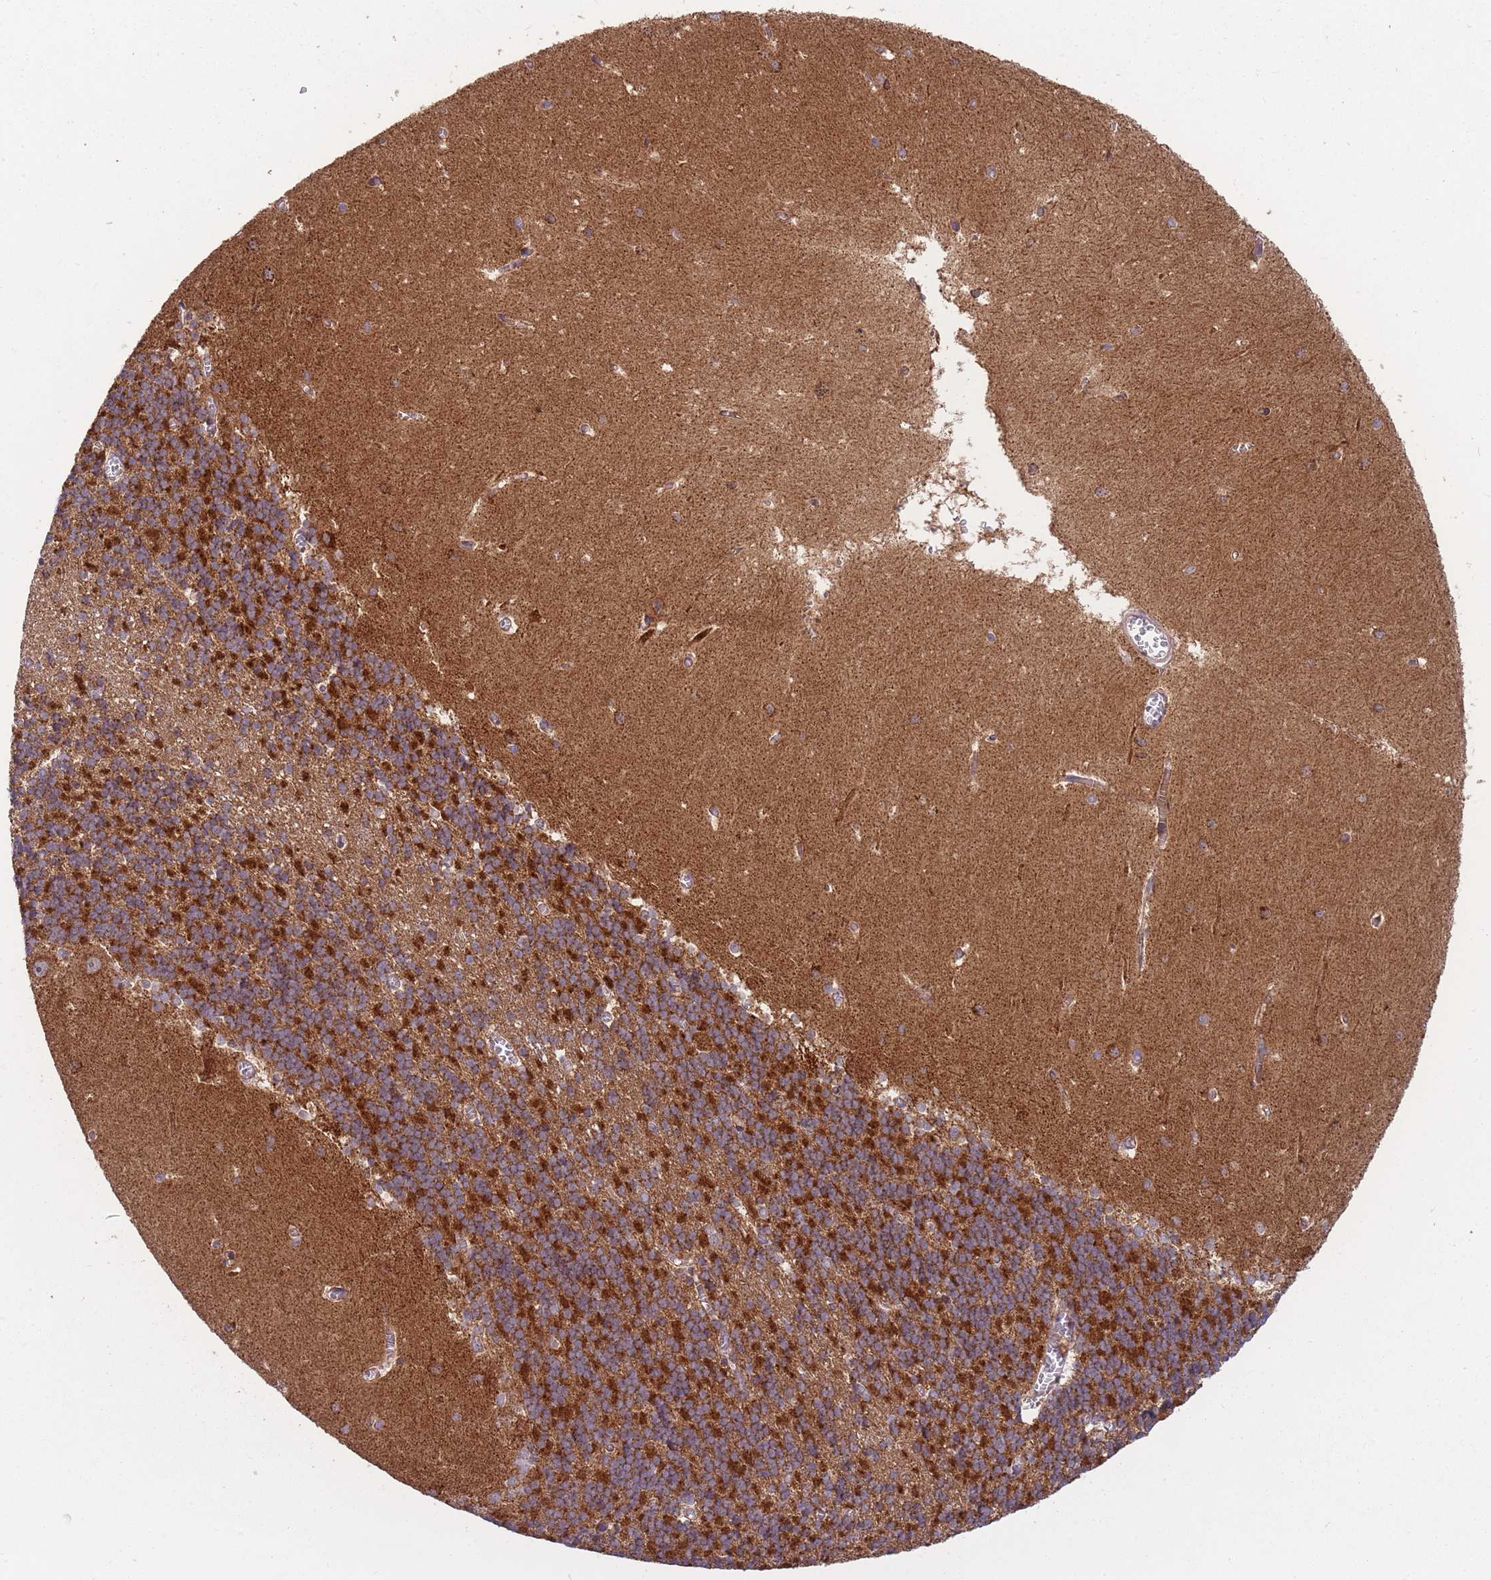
{"staining": {"intensity": "strong", "quantity": "25%-75%", "location": "cytoplasmic/membranous"}, "tissue": "cerebellum", "cell_type": "Cells in granular layer", "image_type": "normal", "snomed": [{"axis": "morphology", "description": "Normal tissue, NOS"}, {"axis": "topography", "description": "Cerebellum"}], "caption": "An IHC image of unremarkable tissue is shown. Protein staining in brown shows strong cytoplasmic/membranous positivity in cerebellum within cells in granular layer. Using DAB (3,3'-diaminobenzidine) (brown) and hematoxylin (blue) stains, captured at high magnification using brightfield microscopy.", "gene": "ENSG00000255639", "patient": {"sex": "male", "age": 37}}